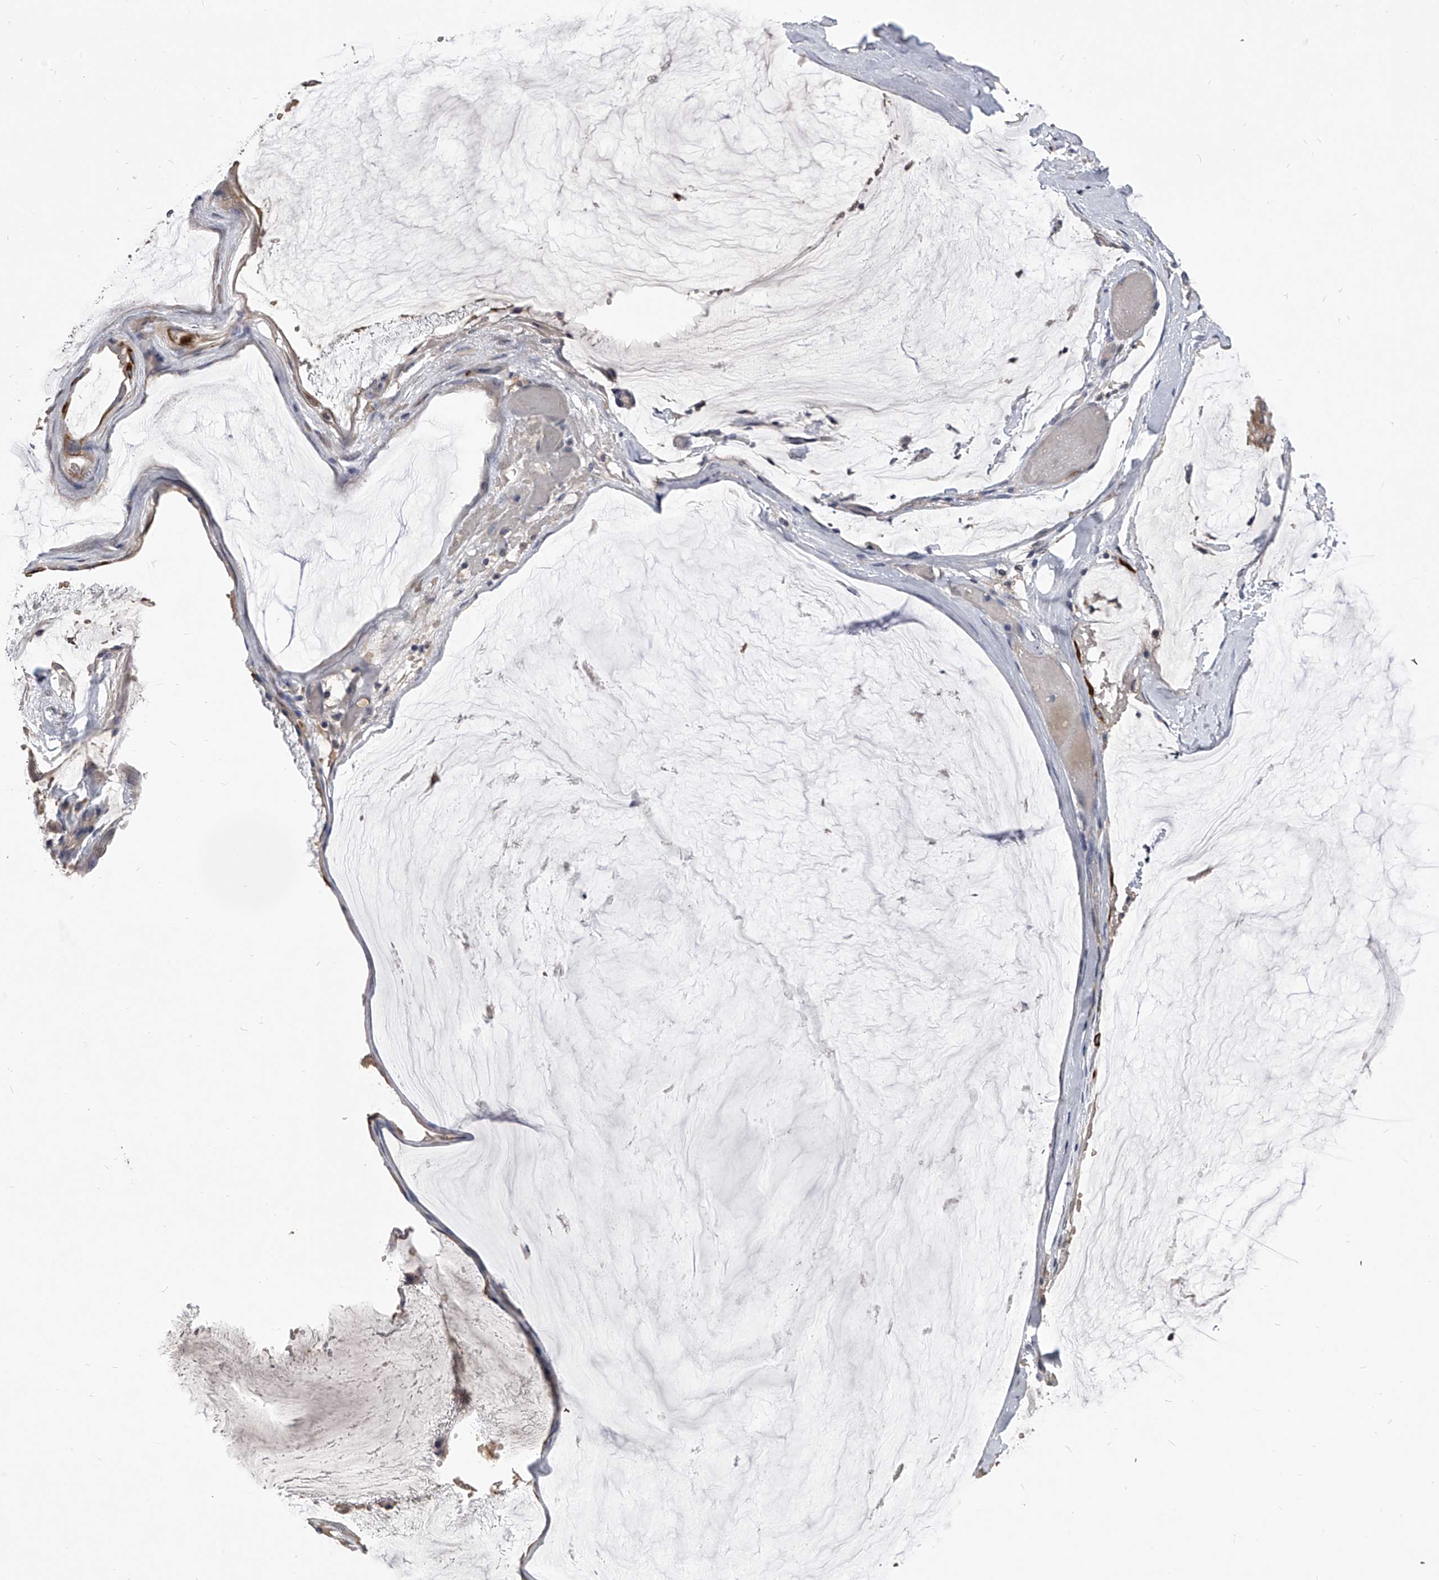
{"staining": {"intensity": "moderate", "quantity": "<25%", "location": "cytoplasmic/membranous"}, "tissue": "ovarian cancer", "cell_type": "Tumor cells", "image_type": "cancer", "snomed": [{"axis": "morphology", "description": "Cystadenocarcinoma, mucinous, NOS"}, {"axis": "topography", "description": "Ovary"}], "caption": "A brown stain highlights moderate cytoplasmic/membranous staining of a protein in human ovarian cancer (mucinous cystadenocarcinoma) tumor cells. Using DAB (brown) and hematoxylin (blue) stains, captured at high magnification using brightfield microscopy.", "gene": "MDN1", "patient": {"sex": "female", "age": 39}}